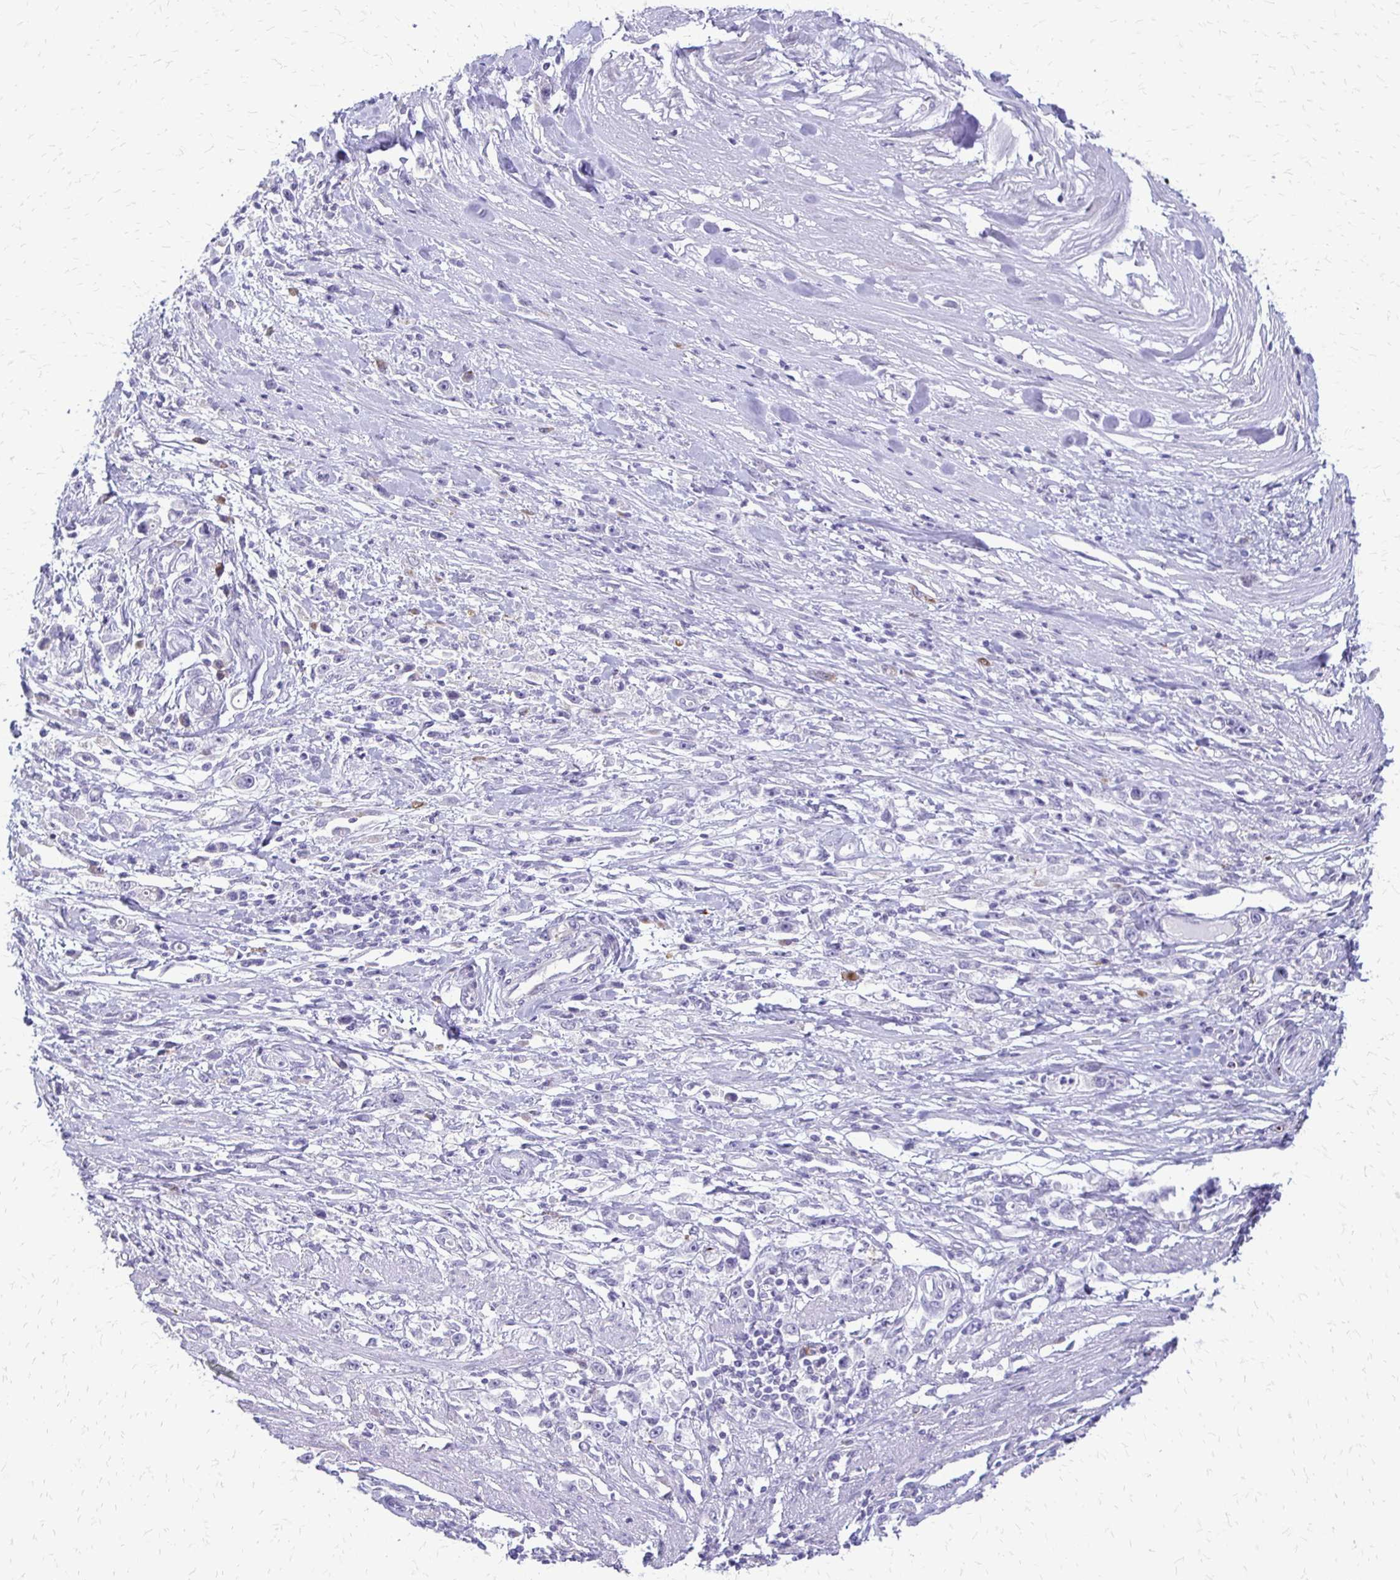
{"staining": {"intensity": "negative", "quantity": "none", "location": "none"}, "tissue": "stomach cancer", "cell_type": "Tumor cells", "image_type": "cancer", "snomed": [{"axis": "morphology", "description": "Adenocarcinoma, NOS"}, {"axis": "topography", "description": "Stomach"}], "caption": "Adenocarcinoma (stomach) was stained to show a protein in brown. There is no significant expression in tumor cells.", "gene": "EPYC", "patient": {"sex": "female", "age": 59}}